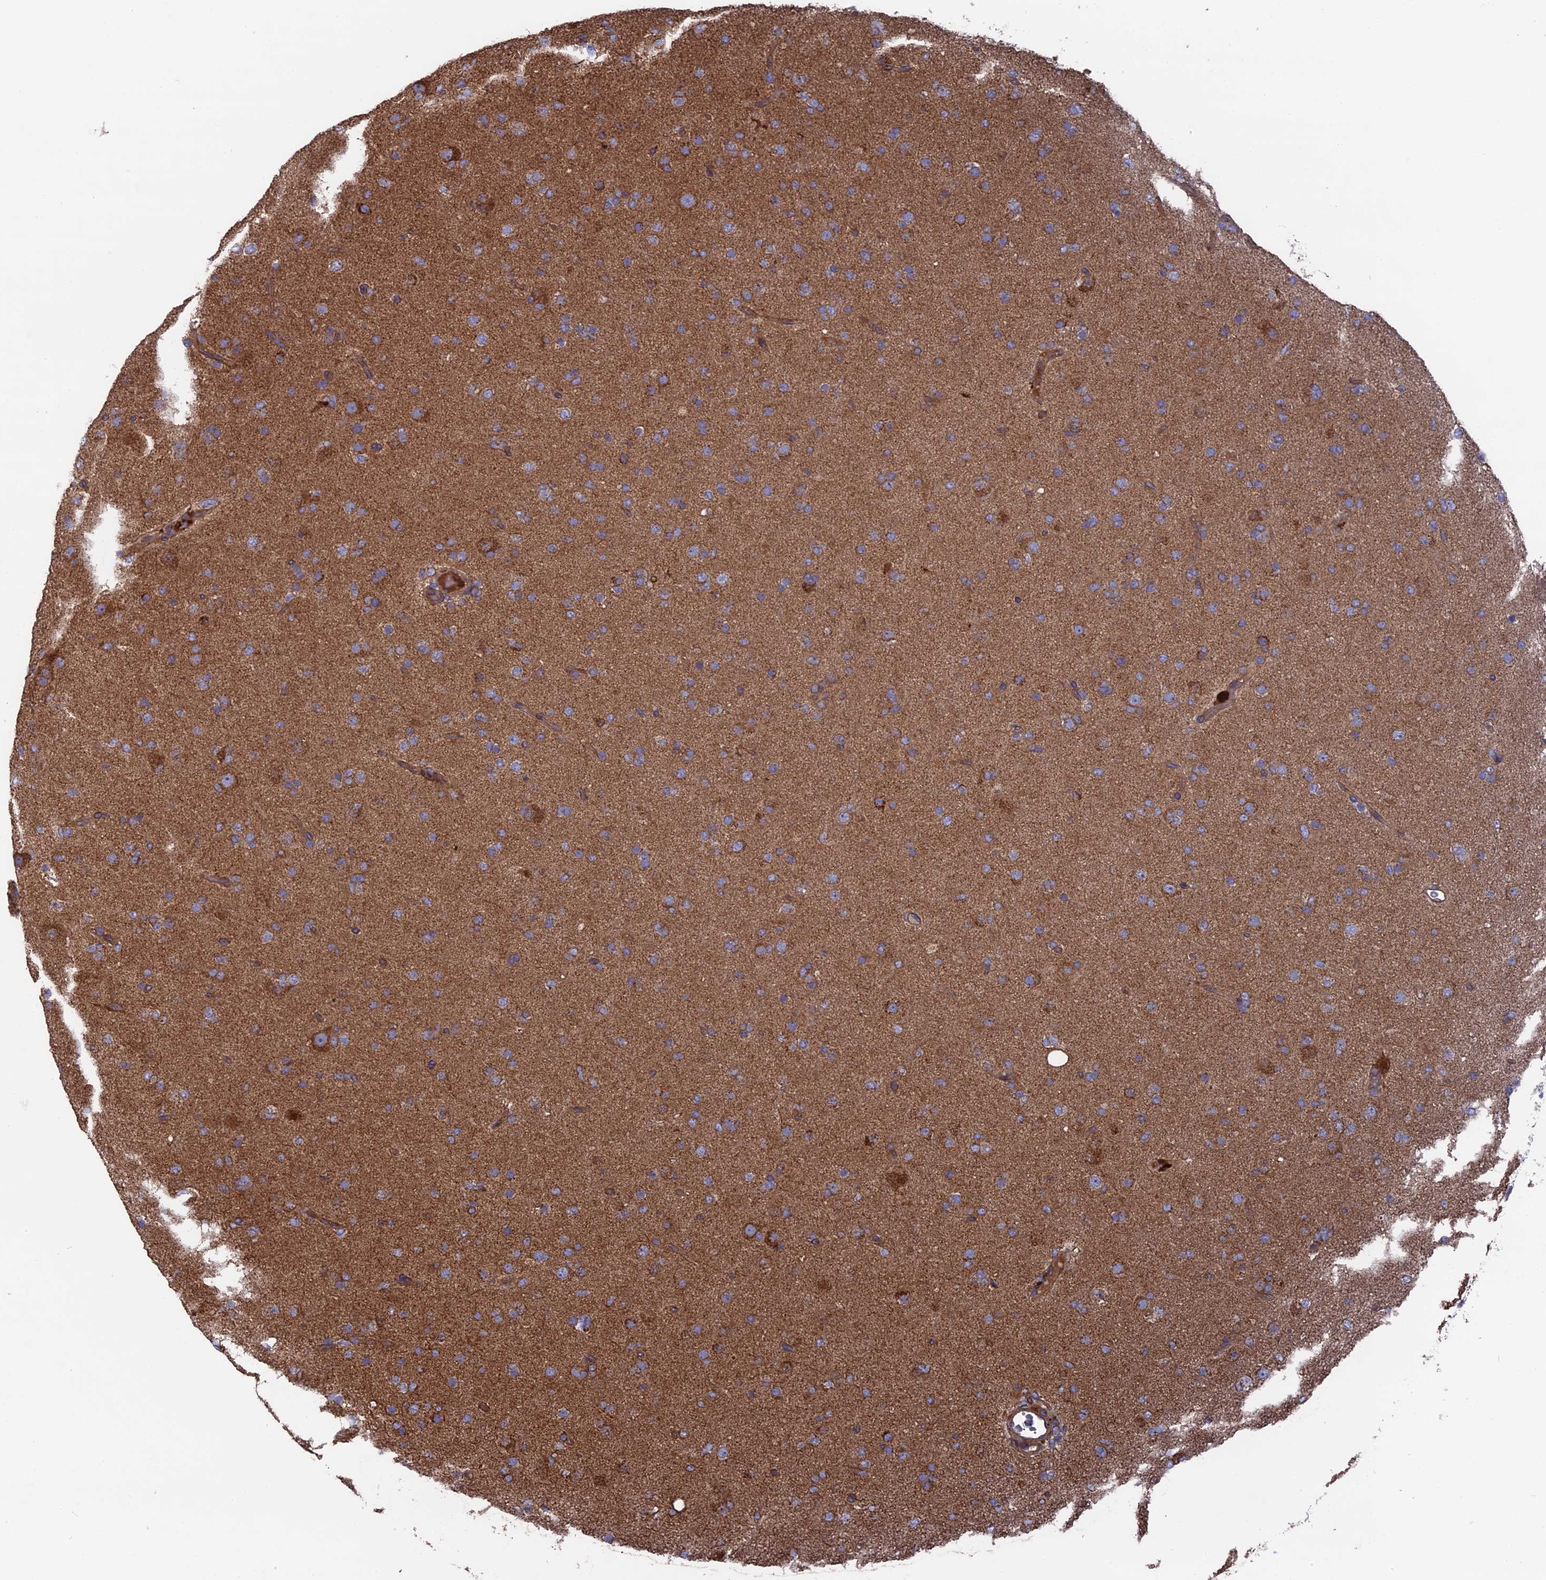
{"staining": {"intensity": "moderate", "quantity": ">75%", "location": "cytoplasmic/membranous"}, "tissue": "glioma", "cell_type": "Tumor cells", "image_type": "cancer", "snomed": [{"axis": "morphology", "description": "Glioma, malignant, Low grade"}, {"axis": "topography", "description": "Brain"}], "caption": "Immunohistochemistry (IHC) micrograph of malignant glioma (low-grade) stained for a protein (brown), which demonstrates medium levels of moderate cytoplasmic/membranous positivity in about >75% of tumor cells.", "gene": "TELO2", "patient": {"sex": "male", "age": 65}}